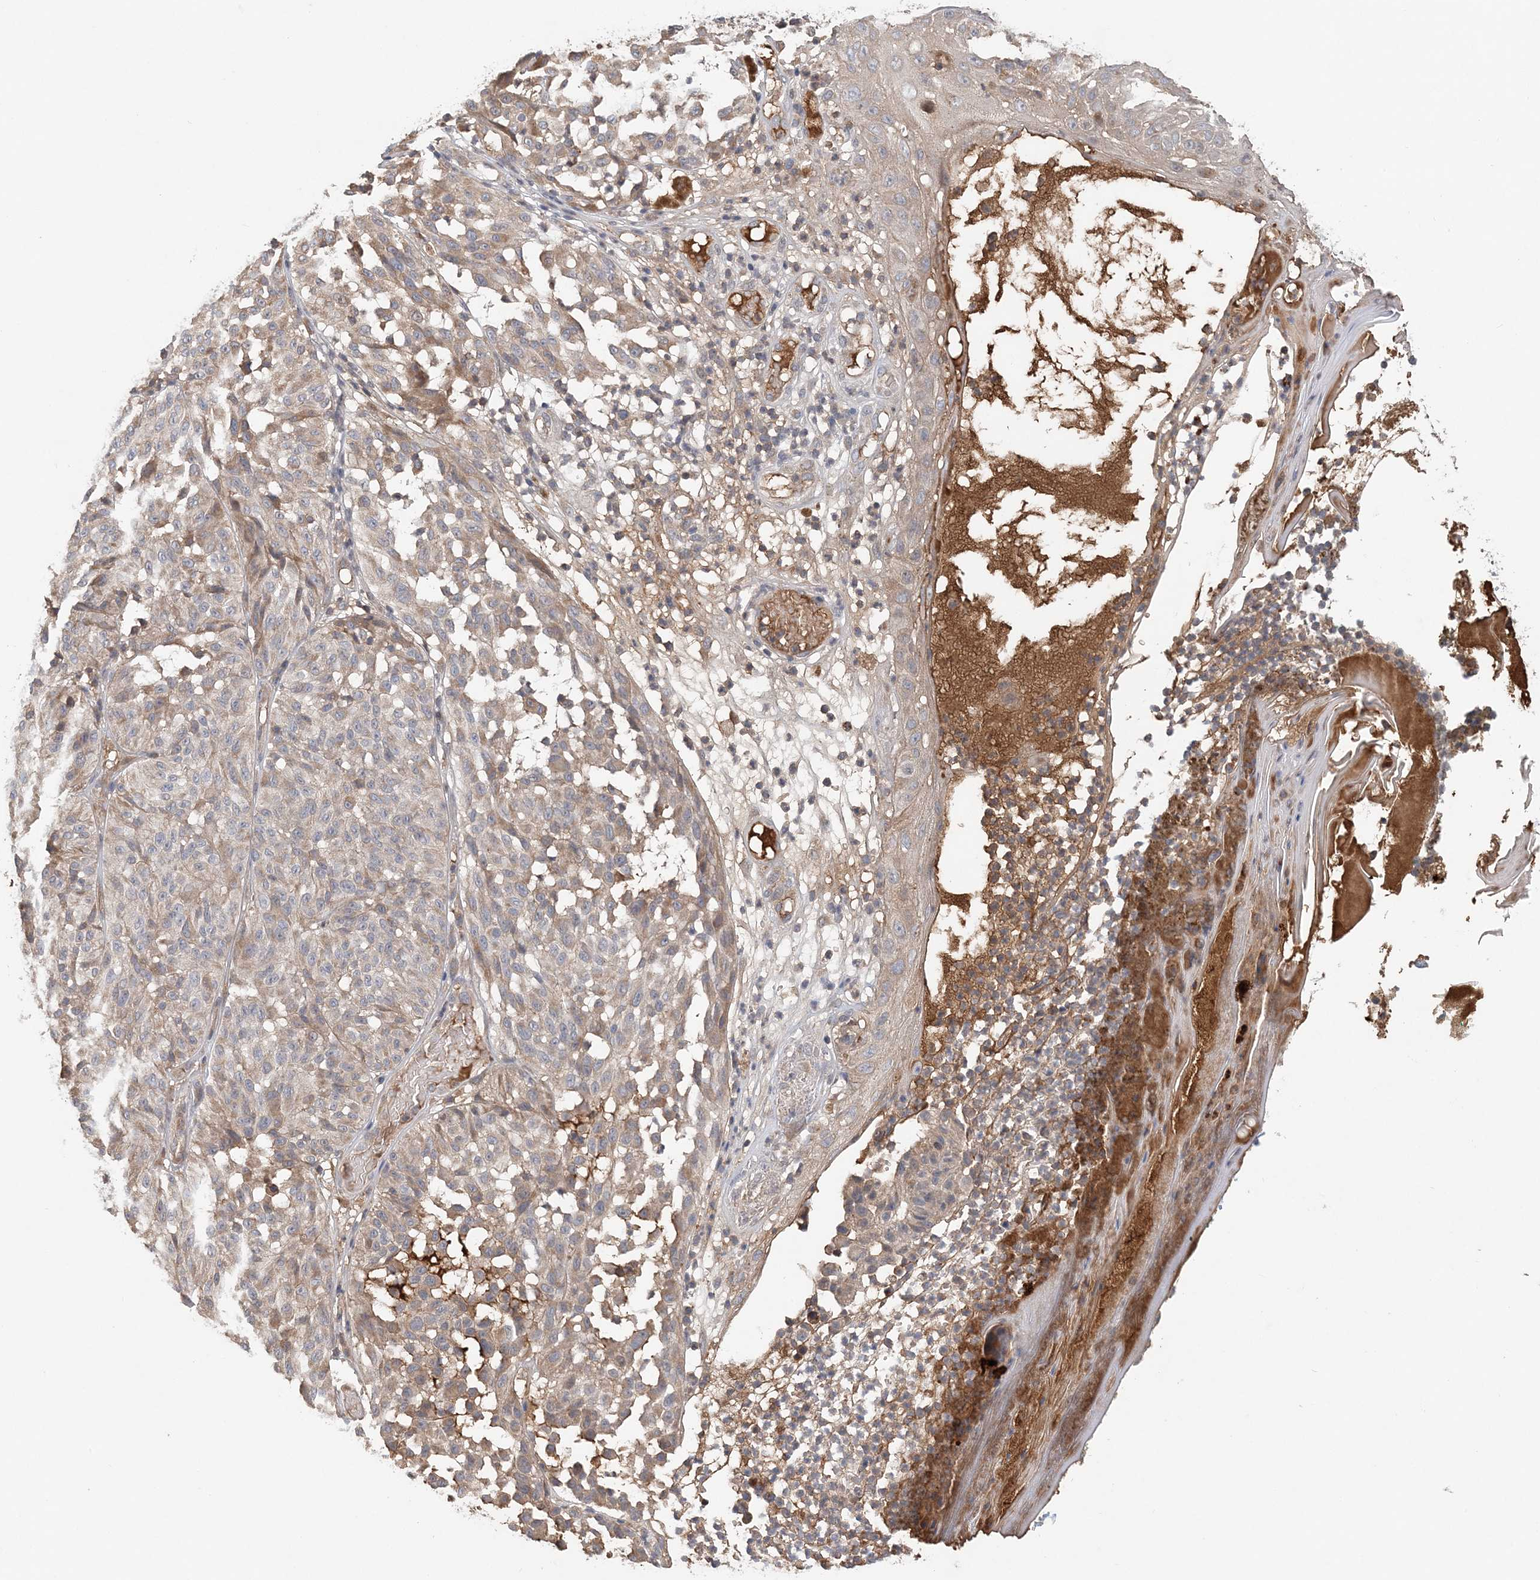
{"staining": {"intensity": "weak", "quantity": "25%-75%", "location": "cytoplasmic/membranous"}, "tissue": "melanoma", "cell_type": "Tumor cells", "image_type": "cancer", "snomed": [{"axis": "morphology", "description": "Malignant melanoma, NOS"}, {"axis": "topography", "description": "Skin"}], "caption": "Malignant melanoma stained with DAB (3,3'-diaminobenzidine) immunohistochemistry exhibits low levels of weak cytoplasmic/membranous expression in about 25%-75% of tumor cells.", "gene": "SYCP3", "patient": {"sex": "female", "age": 46}}